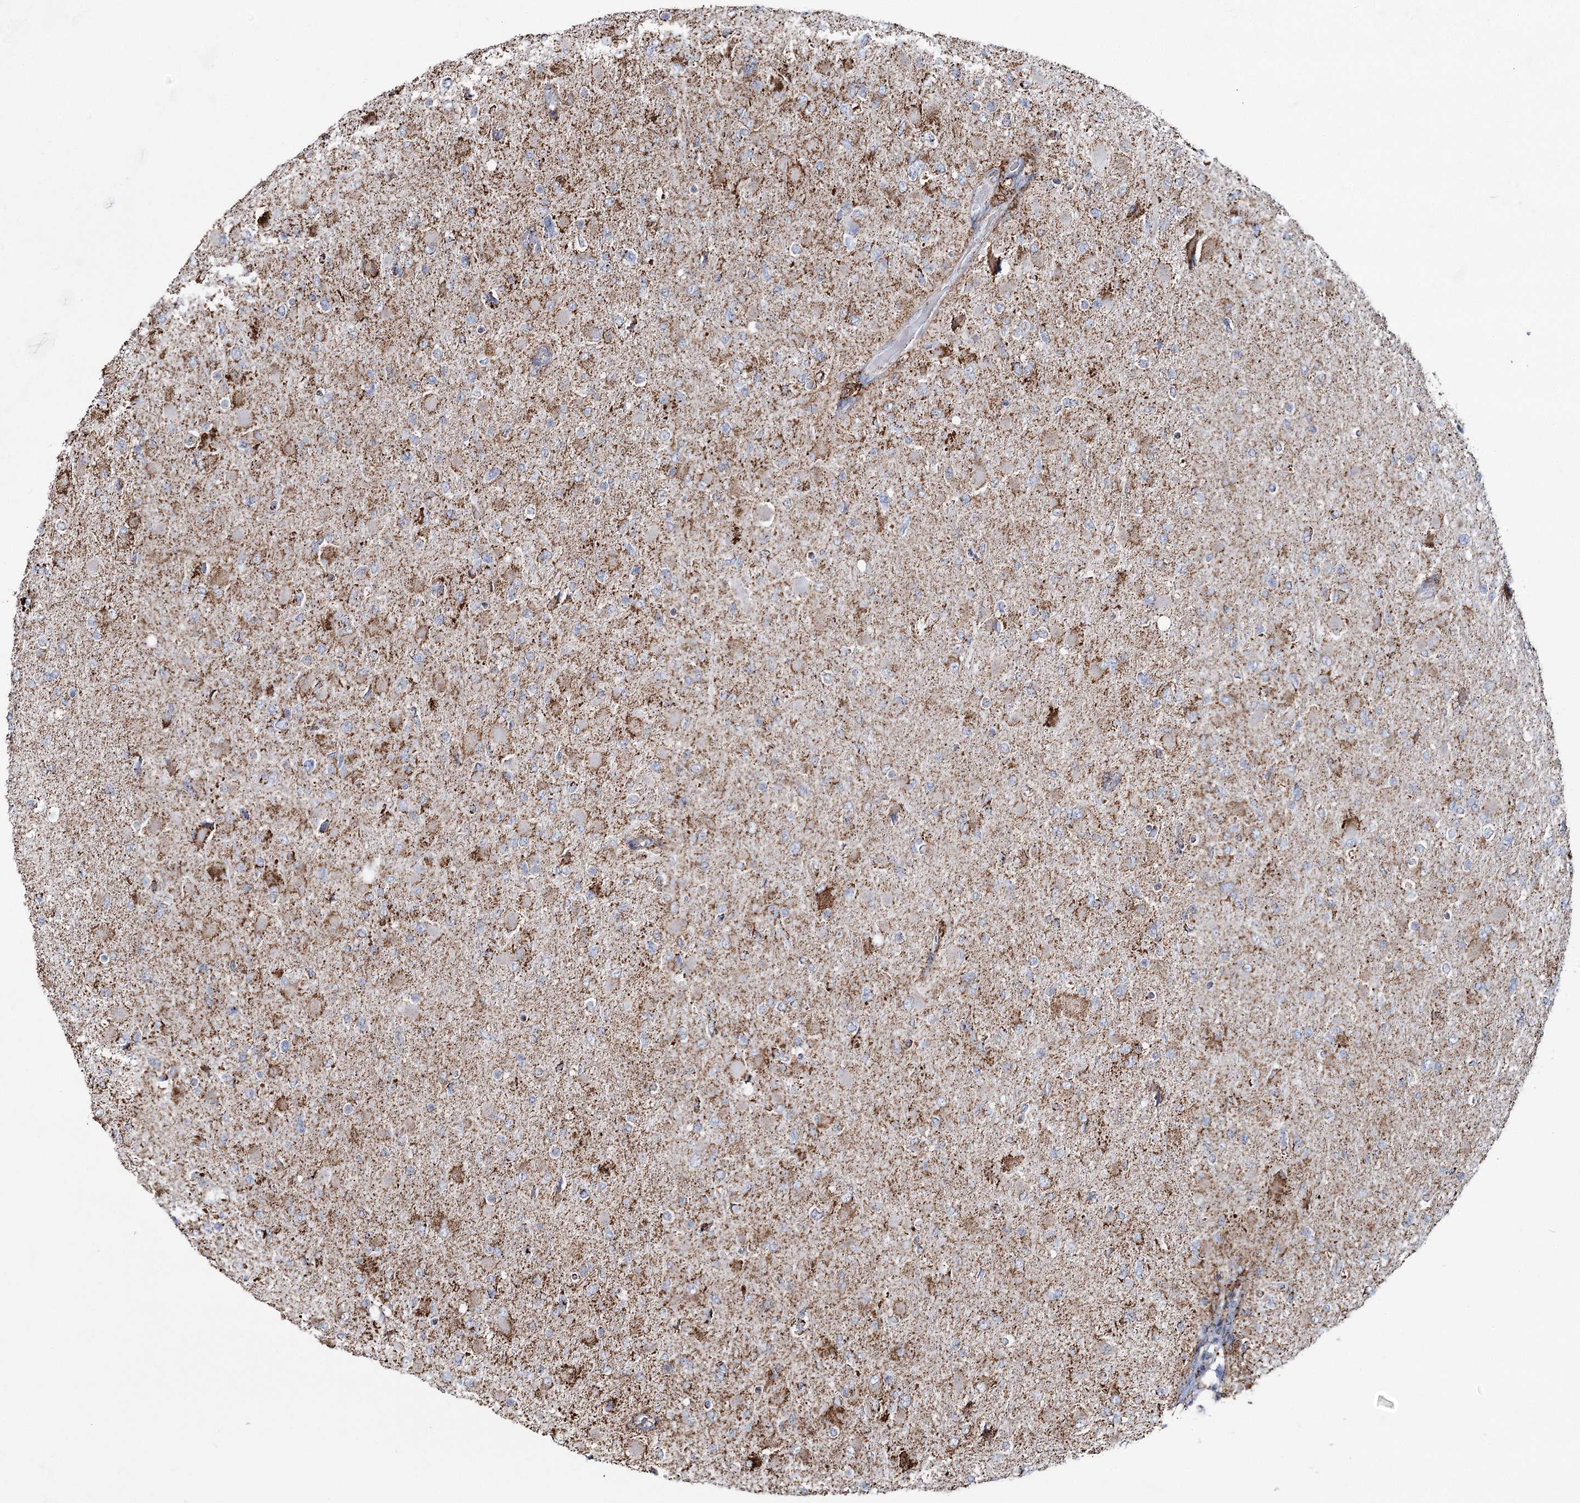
{"staining": {"intensity": "moderate", "quantity": "<25%", "location": "cytoplasmic/membranous"}, "tissue": "glioma", "cell_type": "Tumor cells", "image_type": "cancer", "snomed": [{"axis": "morphology", "description": "Glioma, malignant, High grade"}, {"axis": "topography", "description": "Cerebral cortex"}], "caption": "Immunohistochemical staining of malignant glioma (high-grade) exhibits low levels of moderate cytoplasmic/membranous protein expression in approximately <25% of tumor cells.", "gene": "CWF19L1", "patient": {"sex": "female", "age": 36}}